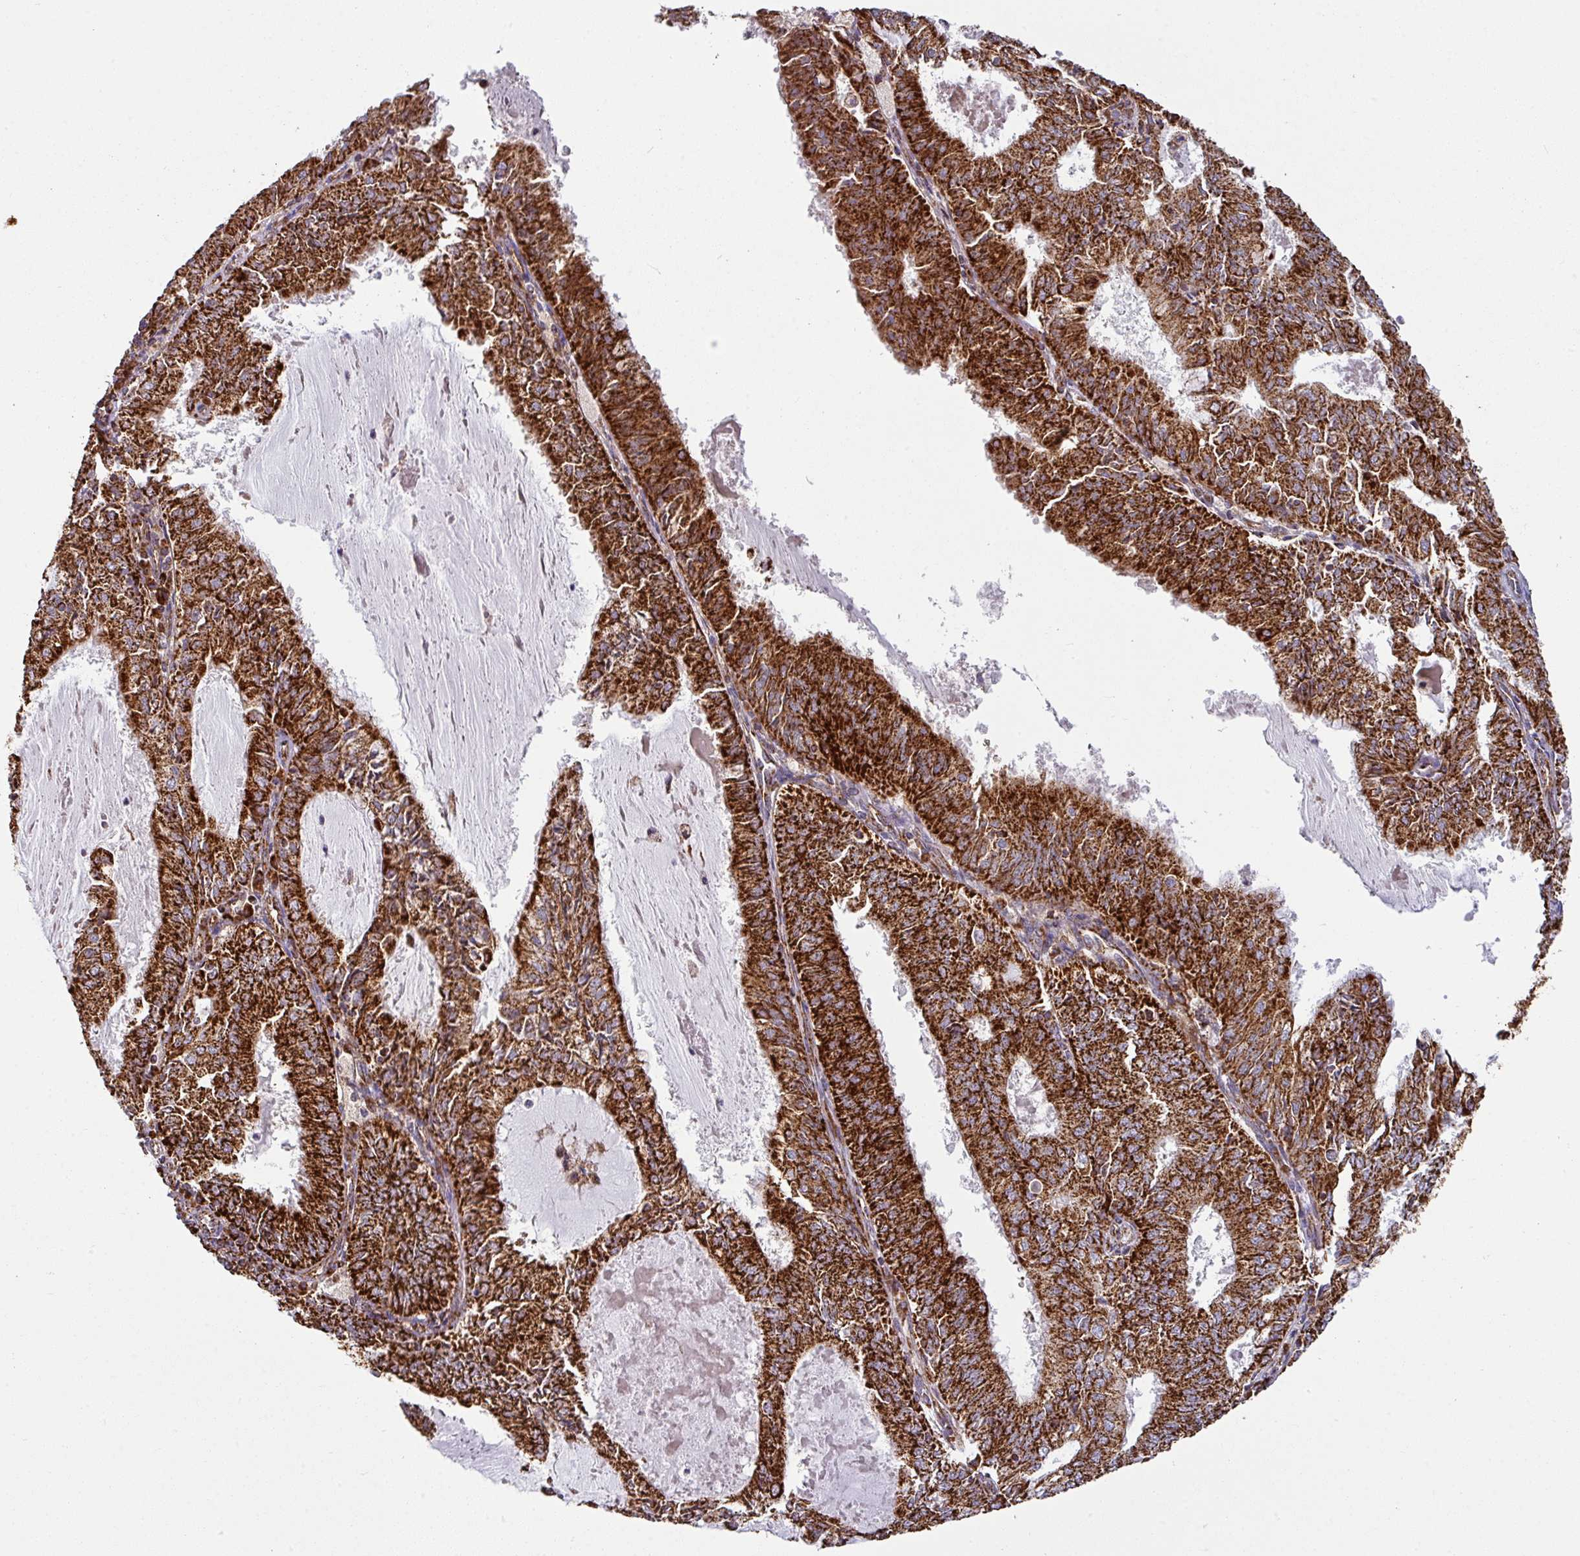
{"staining": {"intensity": "strong", "quantity": ">75%", "location": "cytoplasmic/membranous"}, "tissue": "endometrial cancer", "cell_type": "Tumor cells", "image_type": "cancer", "snomed": [{"axis": "morphology", "description": "Adenocarcinoma, NOS"}, {"axis": "topography", "description": "Endometrium"}], "caption": "This micrograph displays immunohistochemistry staining of human adenocarcinoma (endometrial), with high strong cytoplasmic/membranous expression in approximately >75% of tumor cells.", "gene": "TRAP1", "patient": {"sex": "female", "age": 57}}